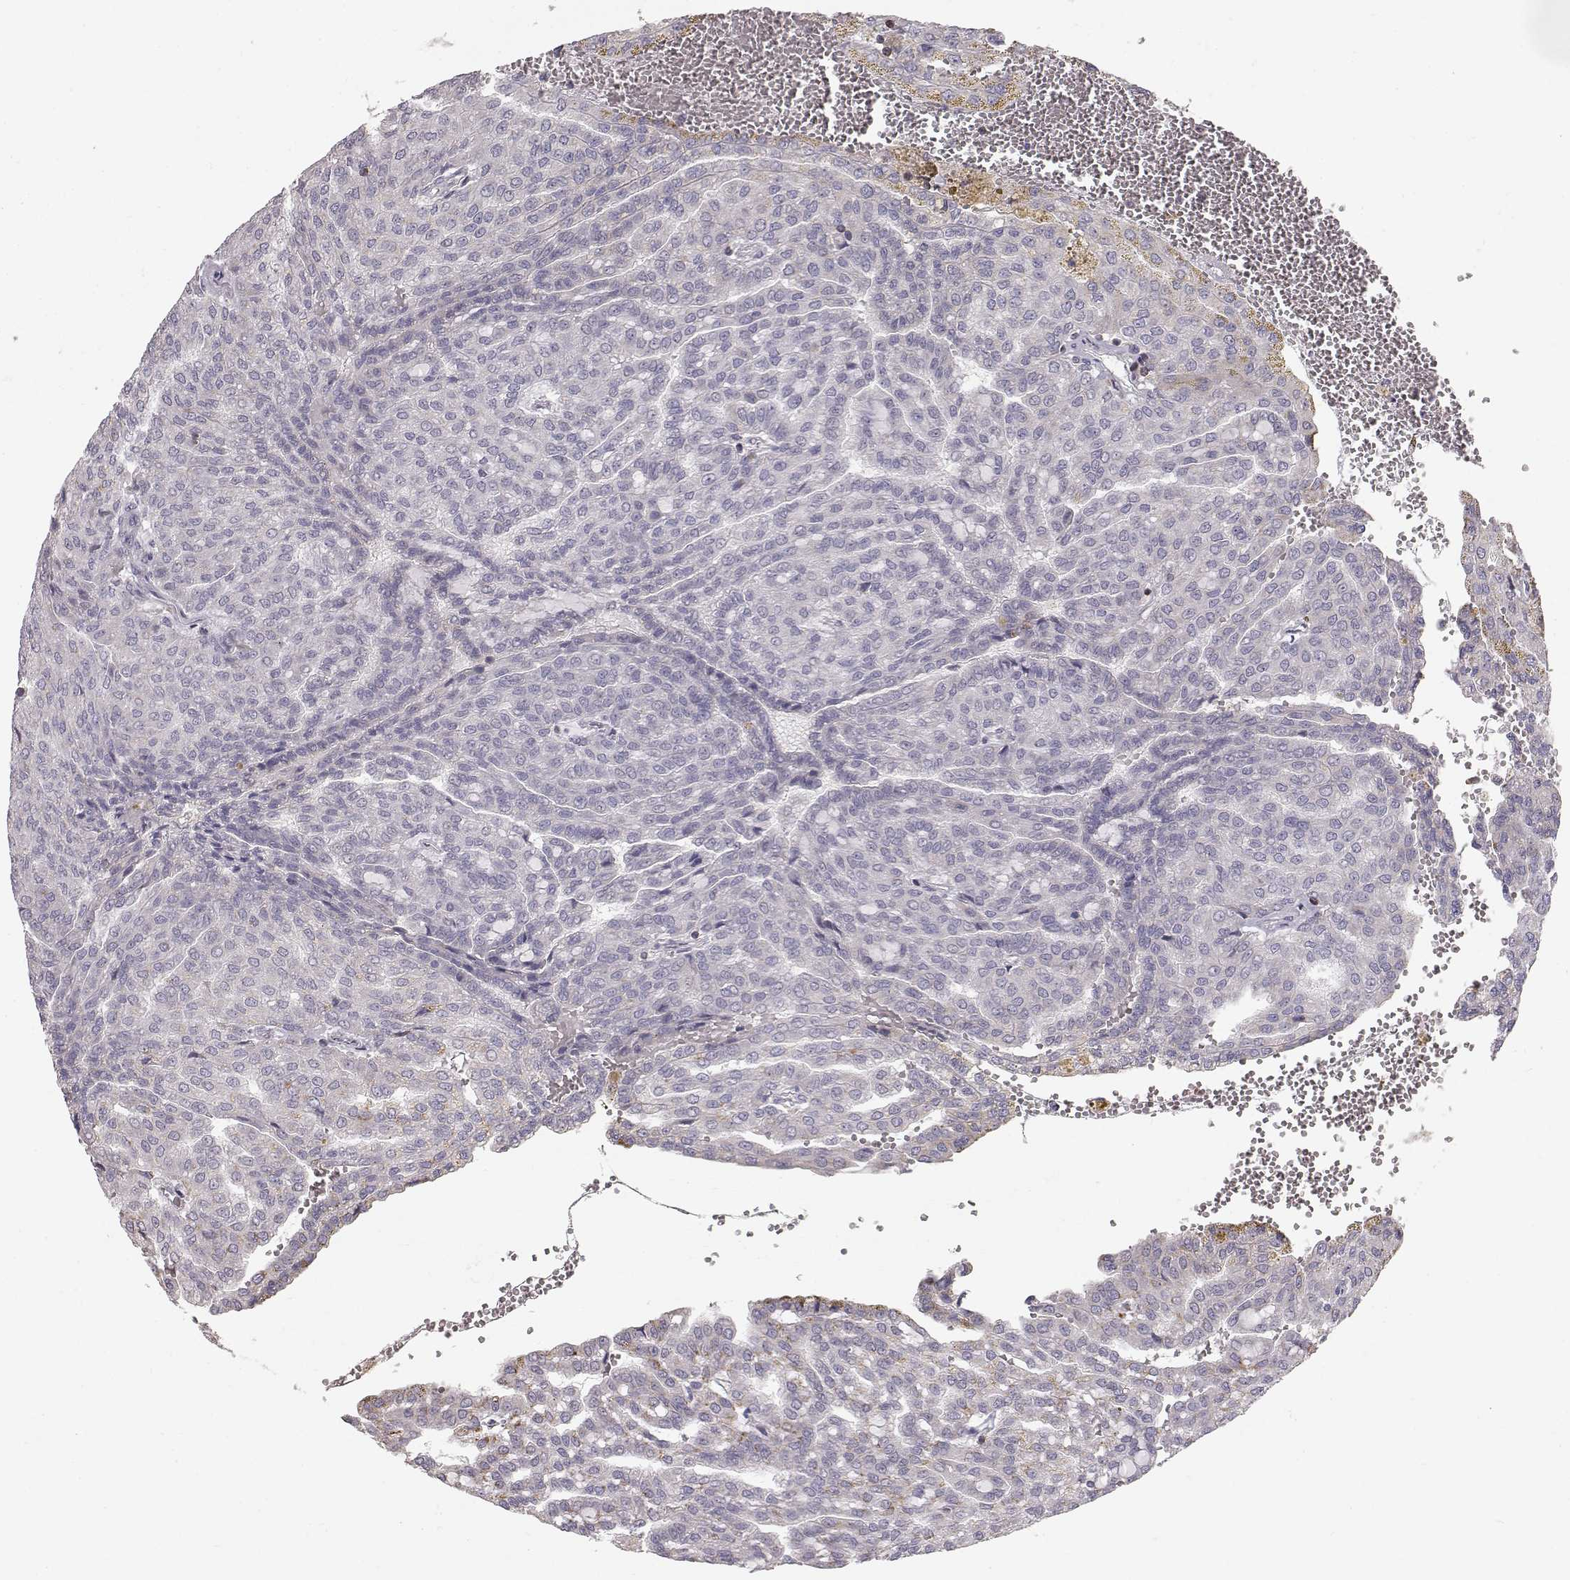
{"staining": {"intensity": "negative", "quantity": "none", "location": "none"}, "tissue": "renal cancer", "cell_type": "Tumor cells", "image_type": "cancer", "snomed": [{"axis": "morphology", "description": "Adenocarcinoma, NOS"}, {"axis": "topography", "description": "Kidney"}], "caption": "Adenocarcinoma (renal) was stained to show a protein in brown. There is no significant staining in tumor cells.", "gene": "GRAP2", "patient": {"sex": "male", "age": 63}}